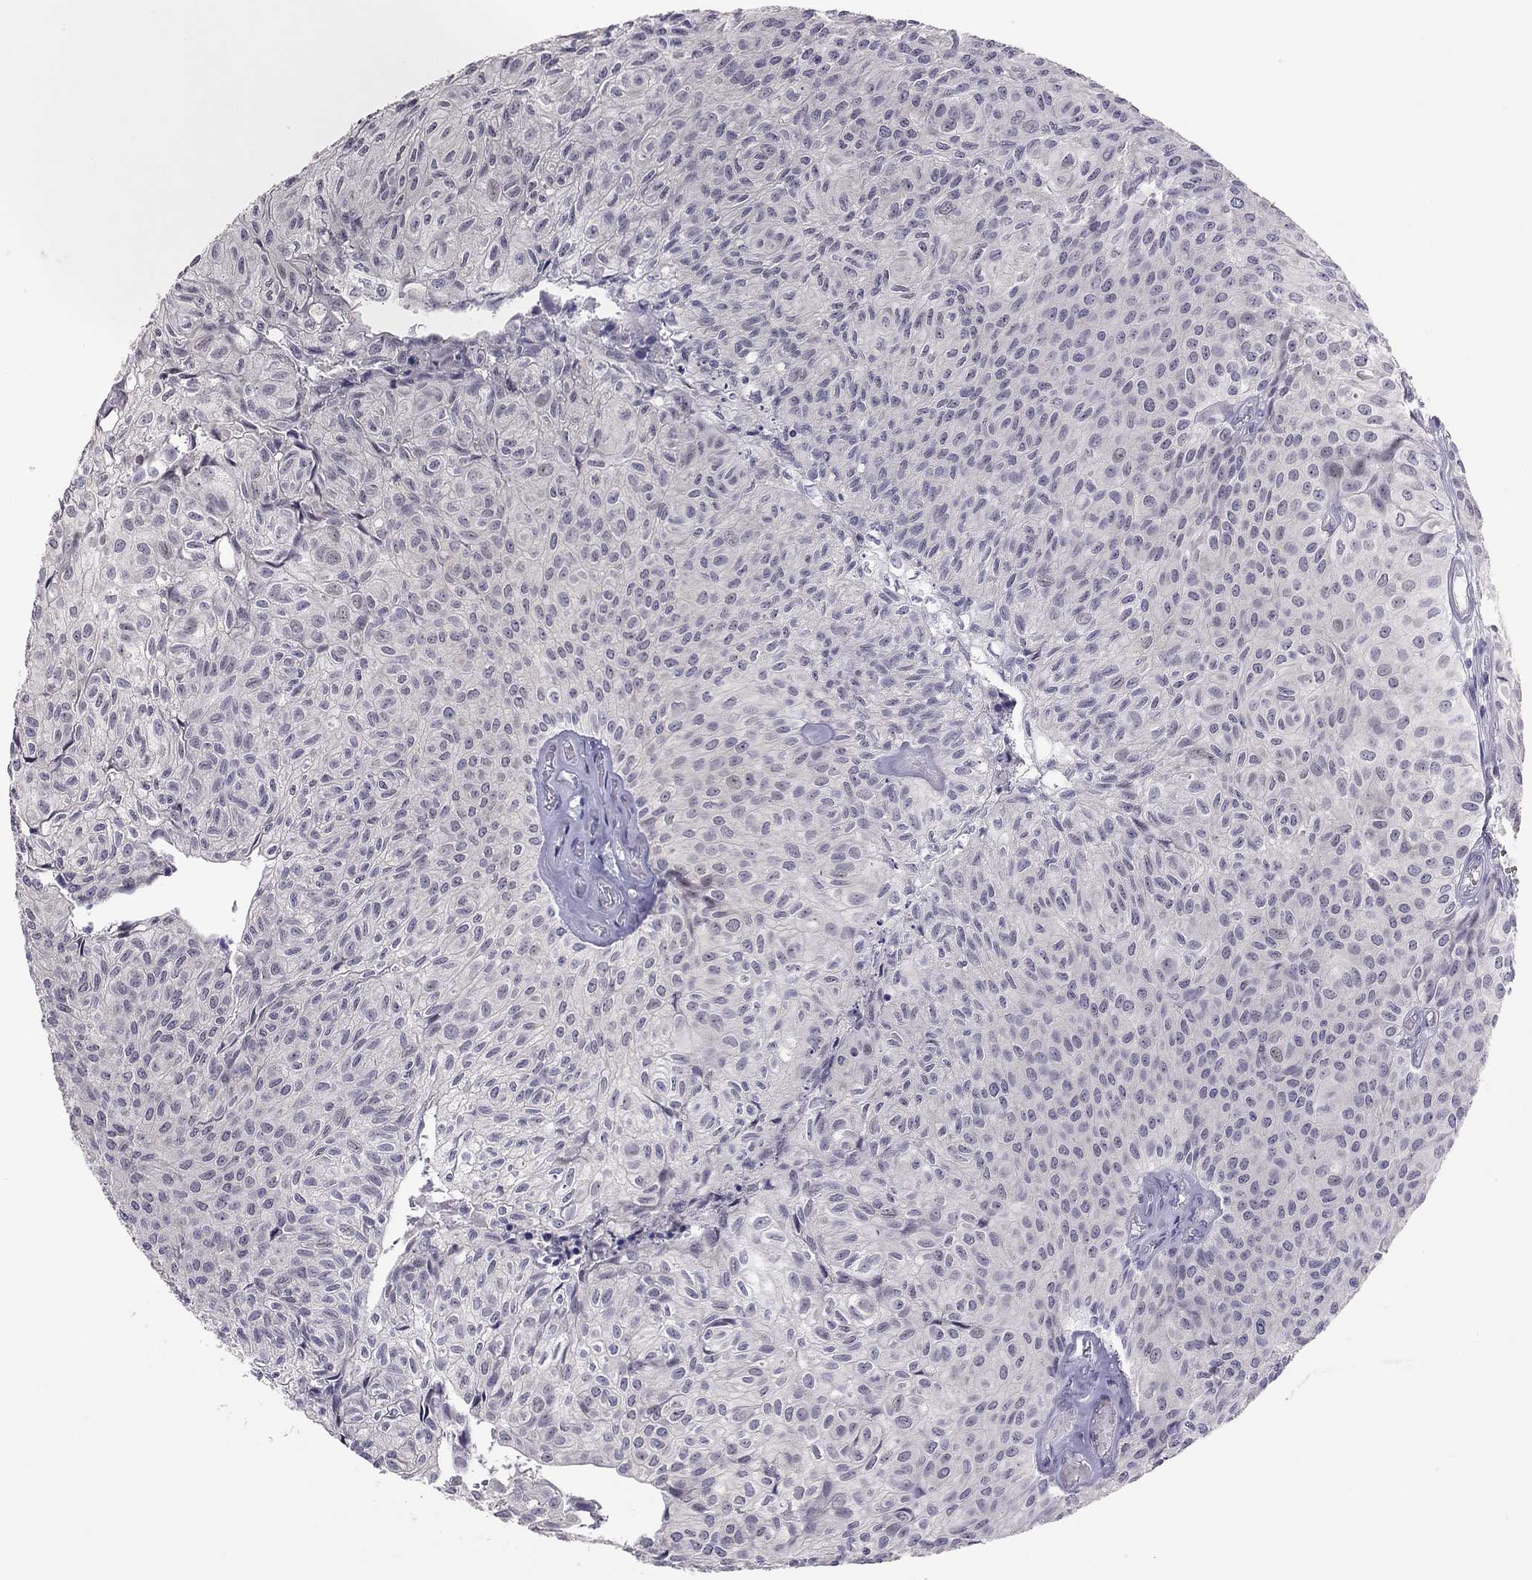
{"staining": {"intensity": "negative", "quantity": "none", "location": "none"}, "tissue": "urothelial cancer", "cell_type": "Tumor cells", "image_type": "cancer", "snomed": [{"axis": "morphology", "description": "Urothelial carcinoma, Low grade"}, {"axis": "topography", "description": "Urinary bladder"}], "caption": "Immunohistochemical staining of urothelial carcinoma (low-grade) displays no significant positivity in tumor cells.", "gene": "HSF2BP", "patient": {"sex": "male", "age": 89}}